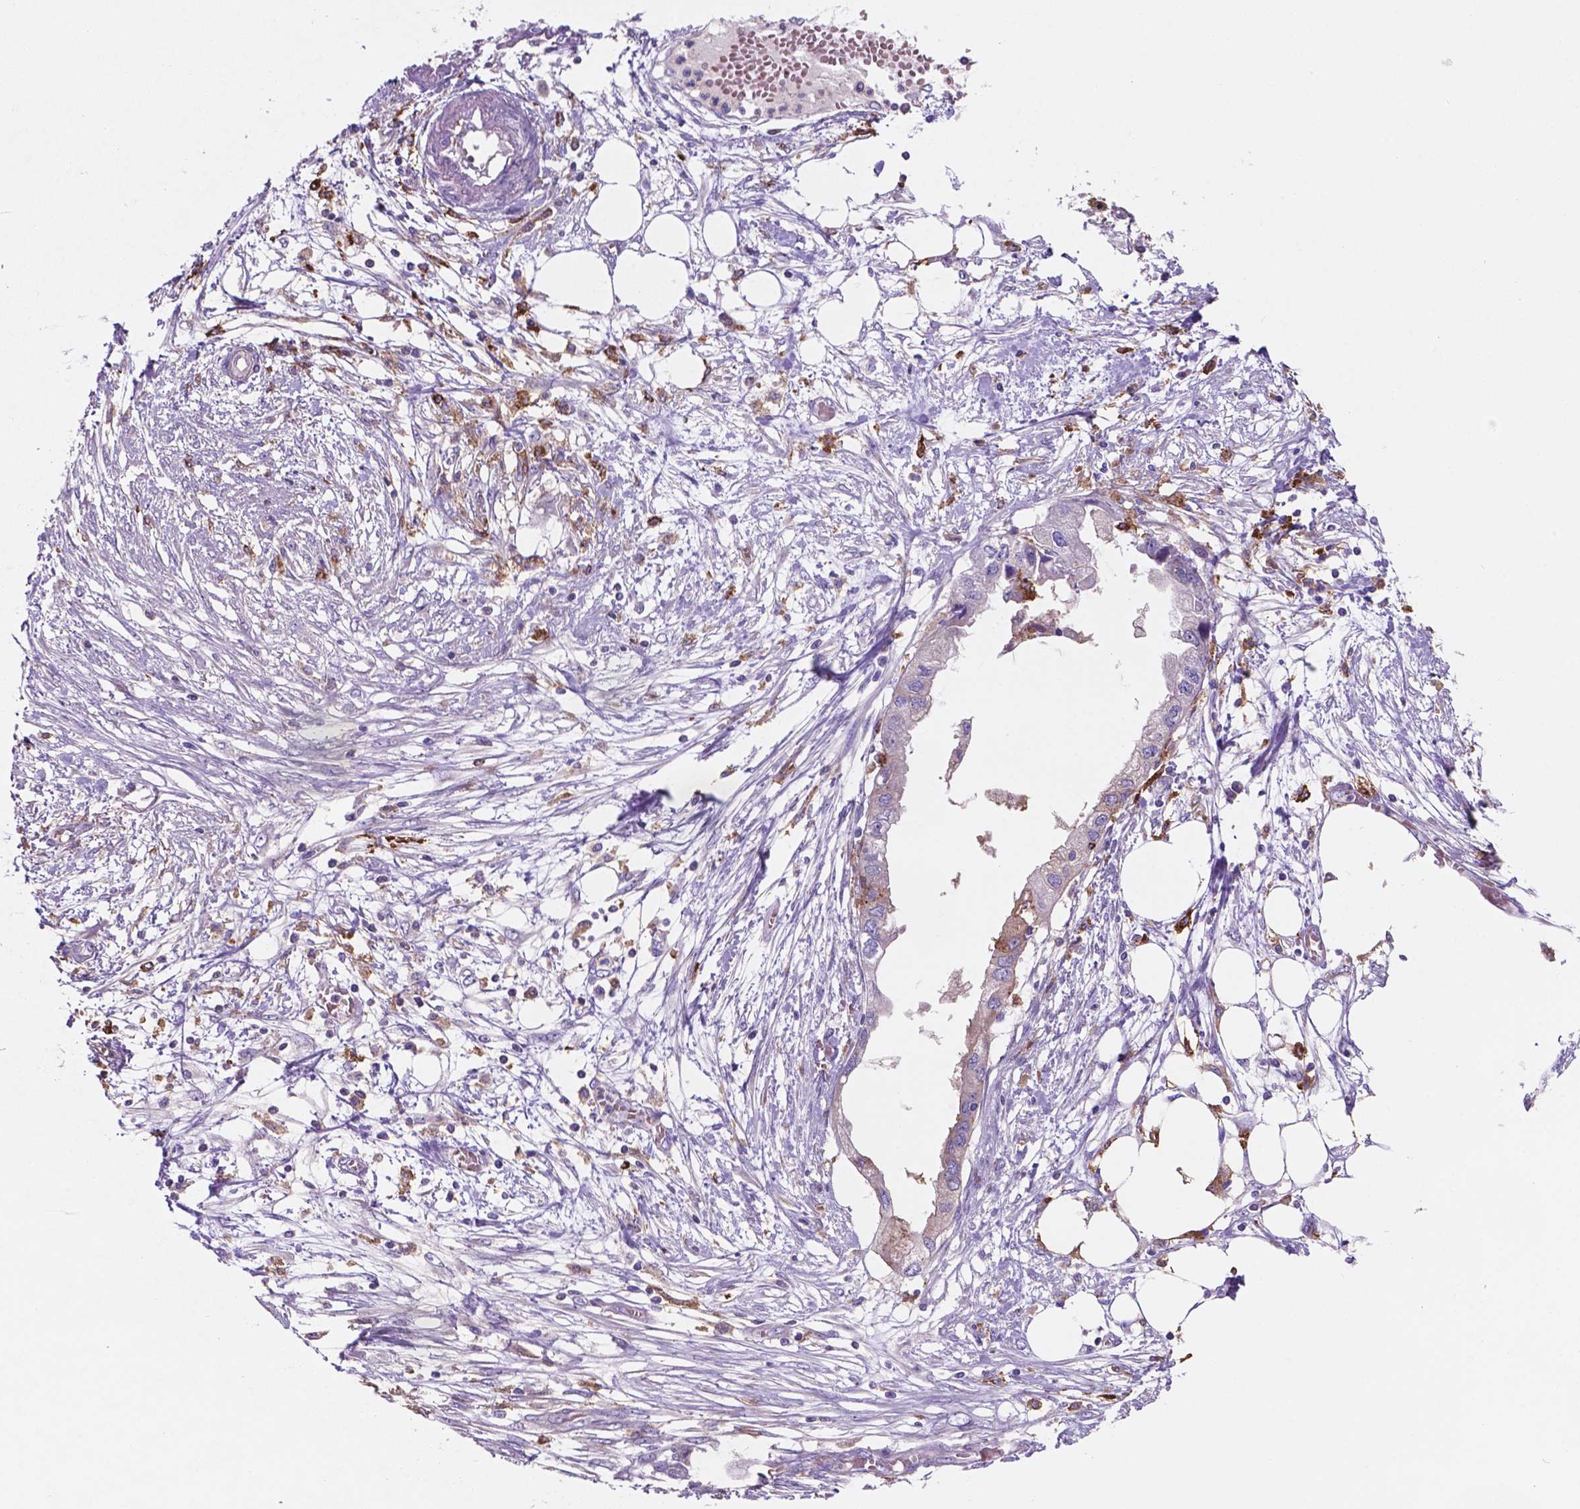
{"staining": {"intensity": "negative", "quantity": "none", "location": "none"}, "tissue": "endometrial cancer", "cell_type": "Tumor cells", "image_type": "cancer", "snomed": [{"axis": "morphology", "description": "Adenocarcinoma, NOS"}, {"axis": "morphology", "description": "Adenocarcinoma, metastatic, NOS"}, {"axis": "topography", "description": "Adipose tissue"}, {"axis": "topography", "description": "Endometrium"}], "caption": "Tumor cells show no significant positivity in endometrial adenocarcinoma.", "gene": "MKRN2OS", "patient": {"sex": "female", "age": 67}}